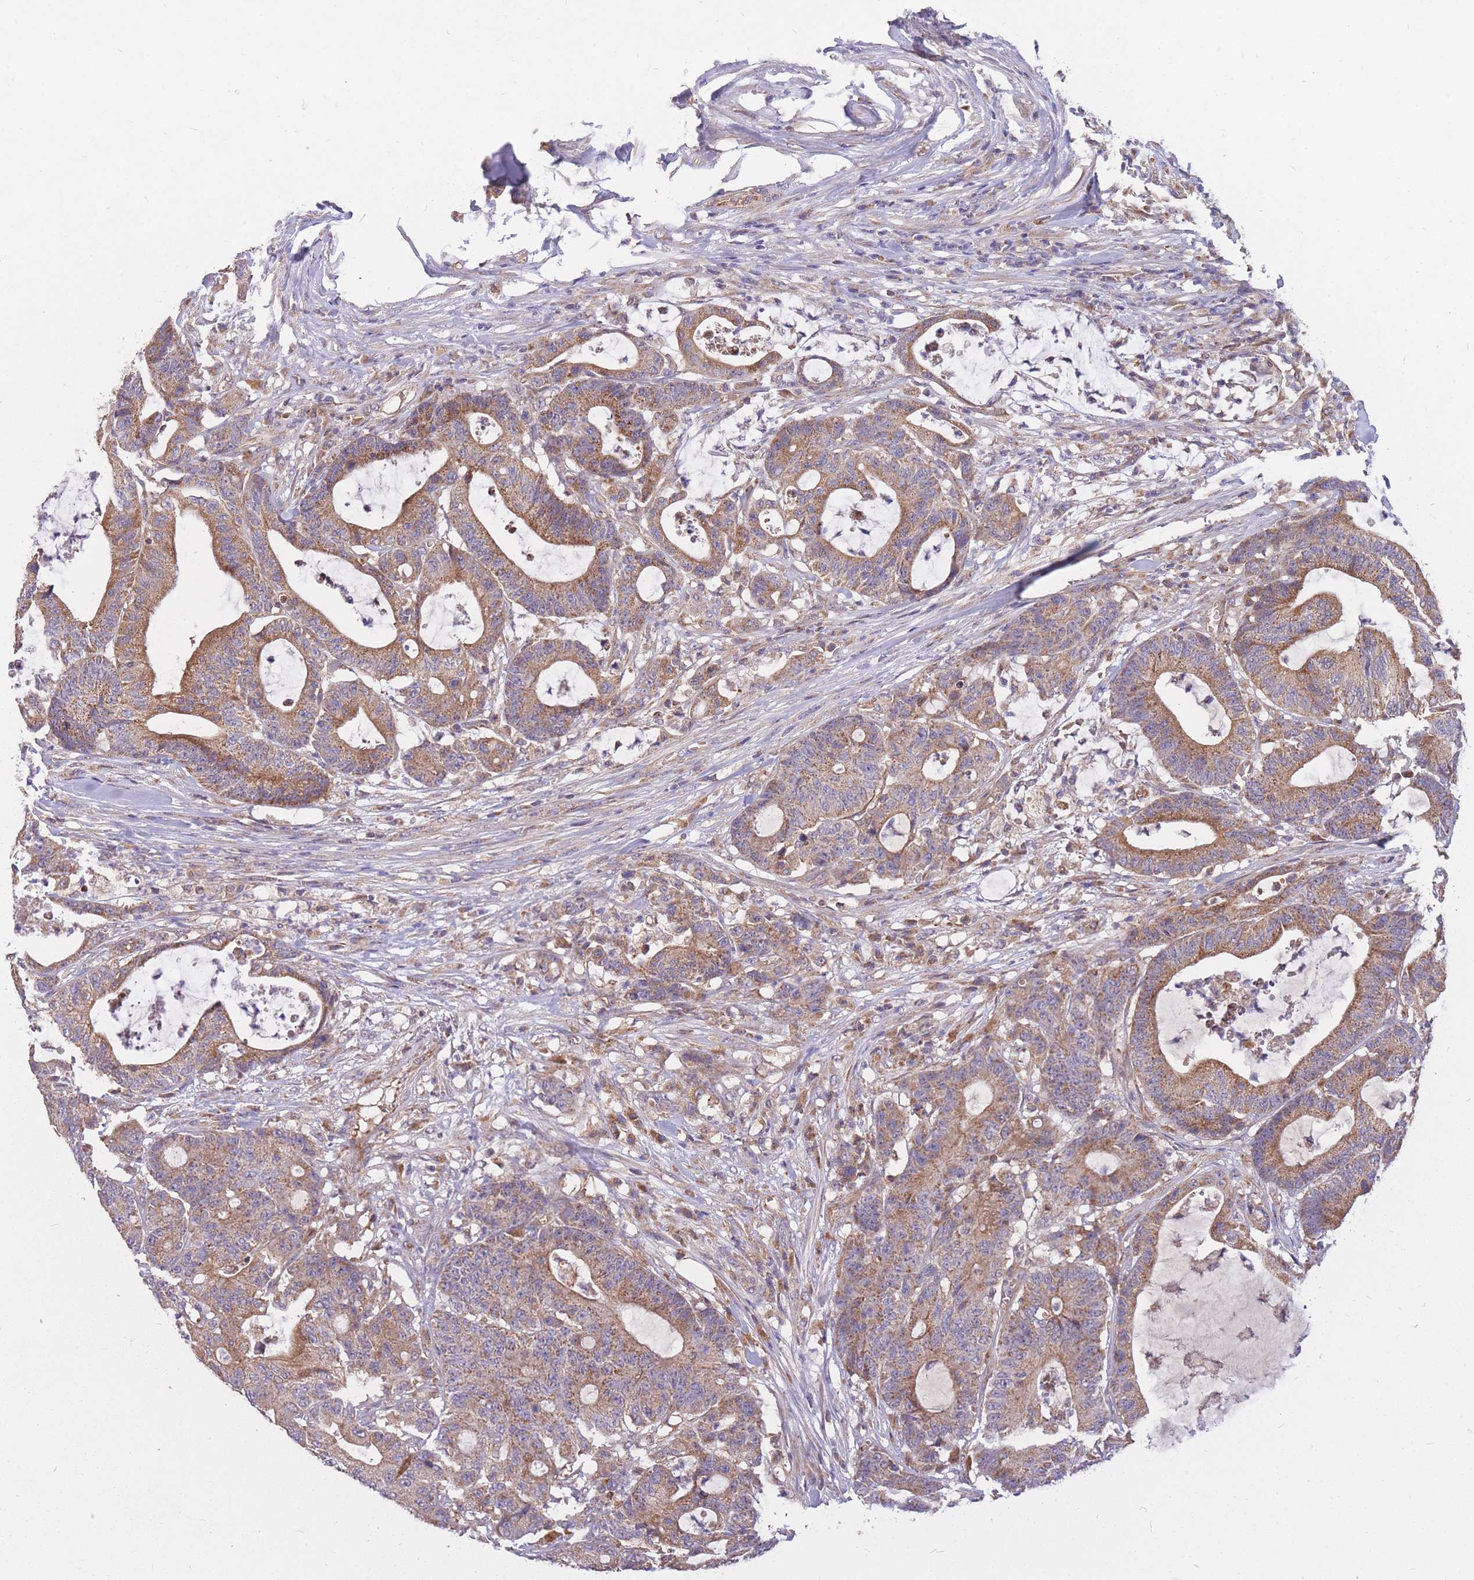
{"staining": {"intensity": "moderate", "quantity": ">75%", "location": "cytoplasmic/membranous"}, "tissue": "colorectal cancer", "cell_type": "Tumor cells", "image_type": "cancer", "snomed": [{"axis": "morphology", "description": "Adenocarcinoma, NOS"}, {"axis": "topography", "description": "Colon"}], "caption": "Immunohistochemical staining of human adenocarcinoma (colorectal) shows medium levels of moderate cytoplasmic/membranous protein expression in approximately >75% of tumor cells.", "gene": "PTPMT1", "patient": {"sex": "female", "age": 84}}